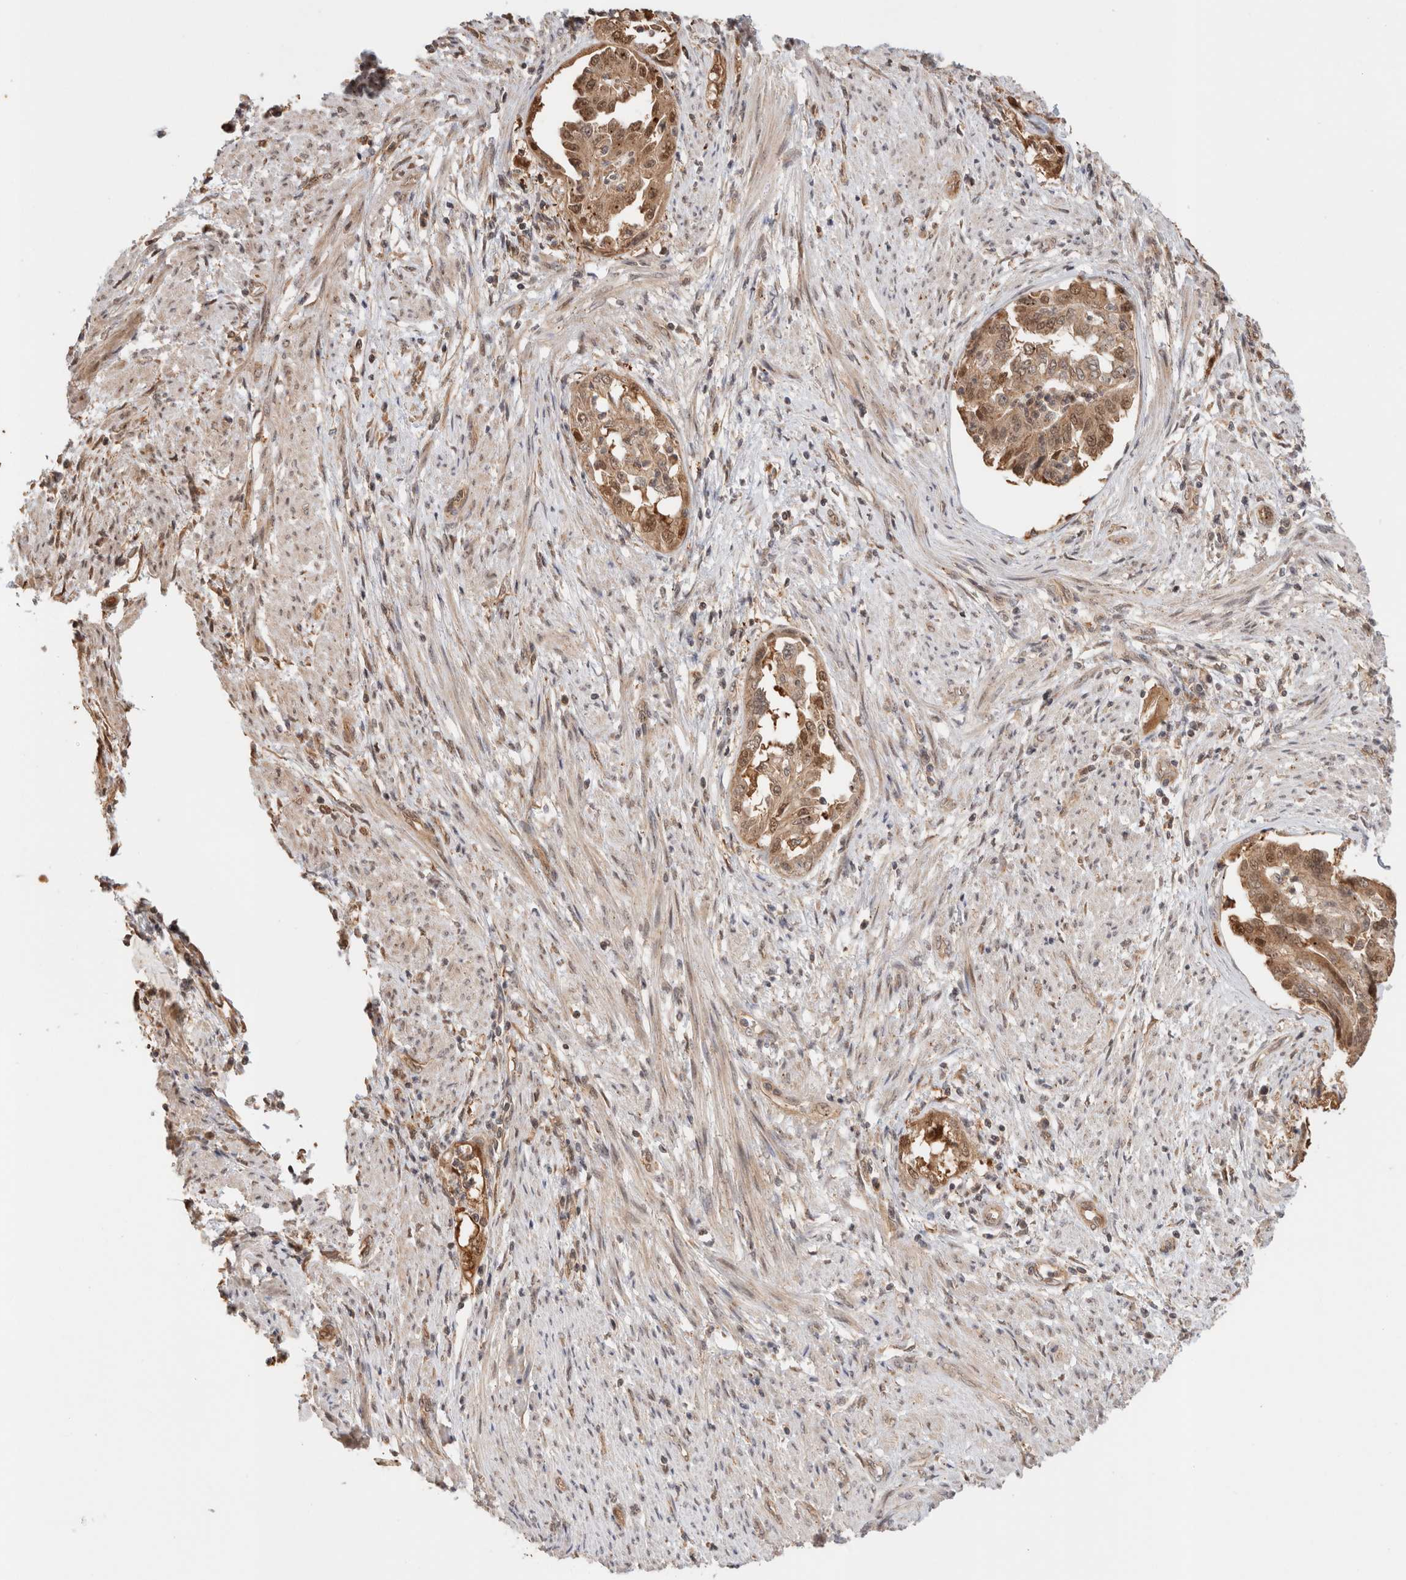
{"staining": {"intensity": "moderate", "quantity": ">75%", "location": "cytoplasmic/membranous,nuclear"}, "tissue": "endometrial cancer", "cell_type": "Tumor cells", "image_type": "cancer", "snomed": [{"axis": "morphology", "description": "Adenocarcinoma, NOS"}, {"axis": "topography", "description": "Endometrium"}], "caption": "Protein expression by immunohistochemistry shows moderate cytoplasmic/membranous and nuclear staining in about >75% of tumor cells in adenocarcinoma (endometrial).", "gene": "OTUD6B", "patient": {"sex": "female", "age": 85}}